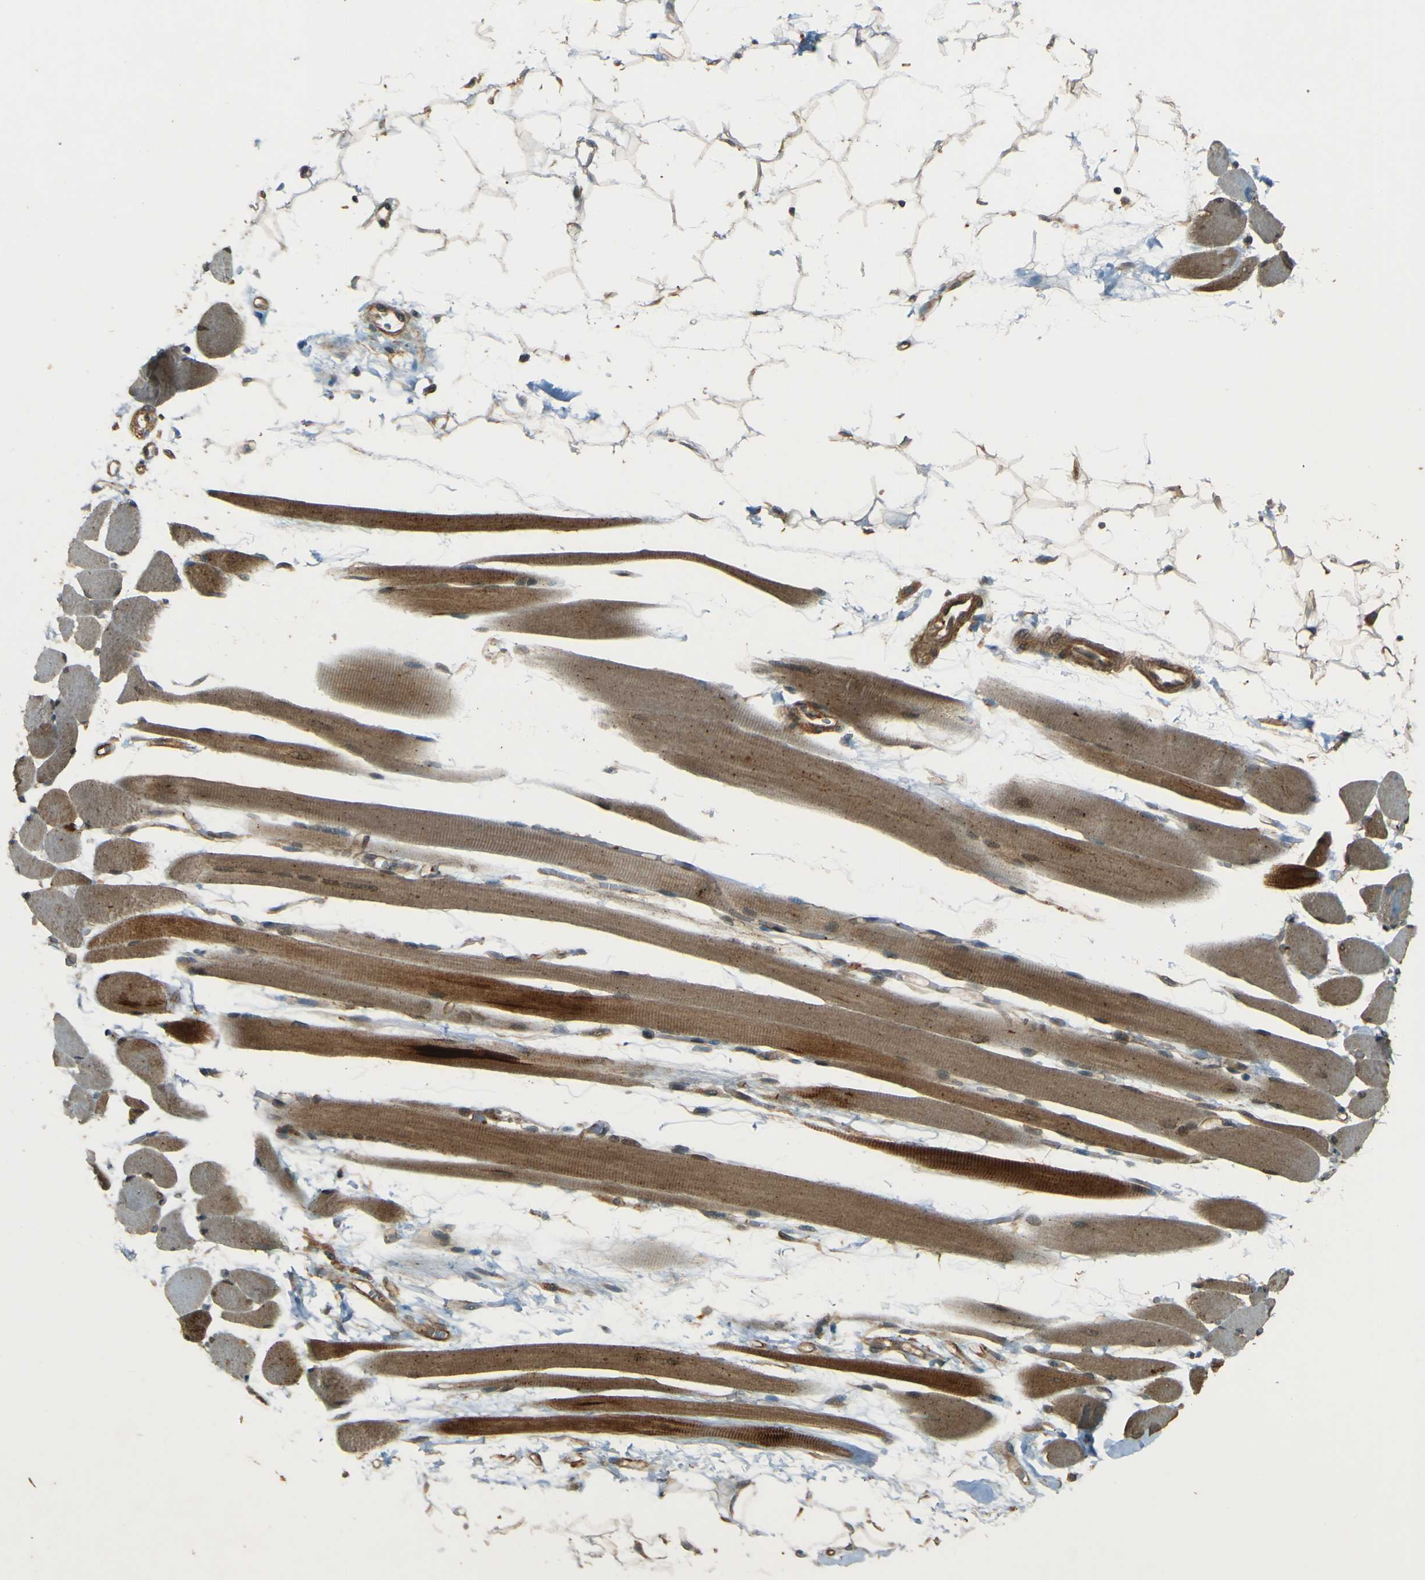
{"staining": {"intensity": "moderate", "quantity": ">75%", "location": "cytoplasmic/membranous"}, "tissue": "skeletal muscle", "cell_type": "Myocytes", "image_type": "normal", "snomed": [{"axis": "morphology", "description": "Normal tissue, NOS"}, {"axis": "topography", "description": "Skeletal muscle"}, {"axis": "topography", "description": "Oral tissue"}, {"axis": "topography", "description": "Peripheral nerve tissue"}], "caption": "Skeletal muscle stained with immunohistochemistry shows moderate cytoplasmic/membranous expression in approximately >75% of myocytes.", "gene": "NEXN", "patient": {"sex": "female", "age": 84}}